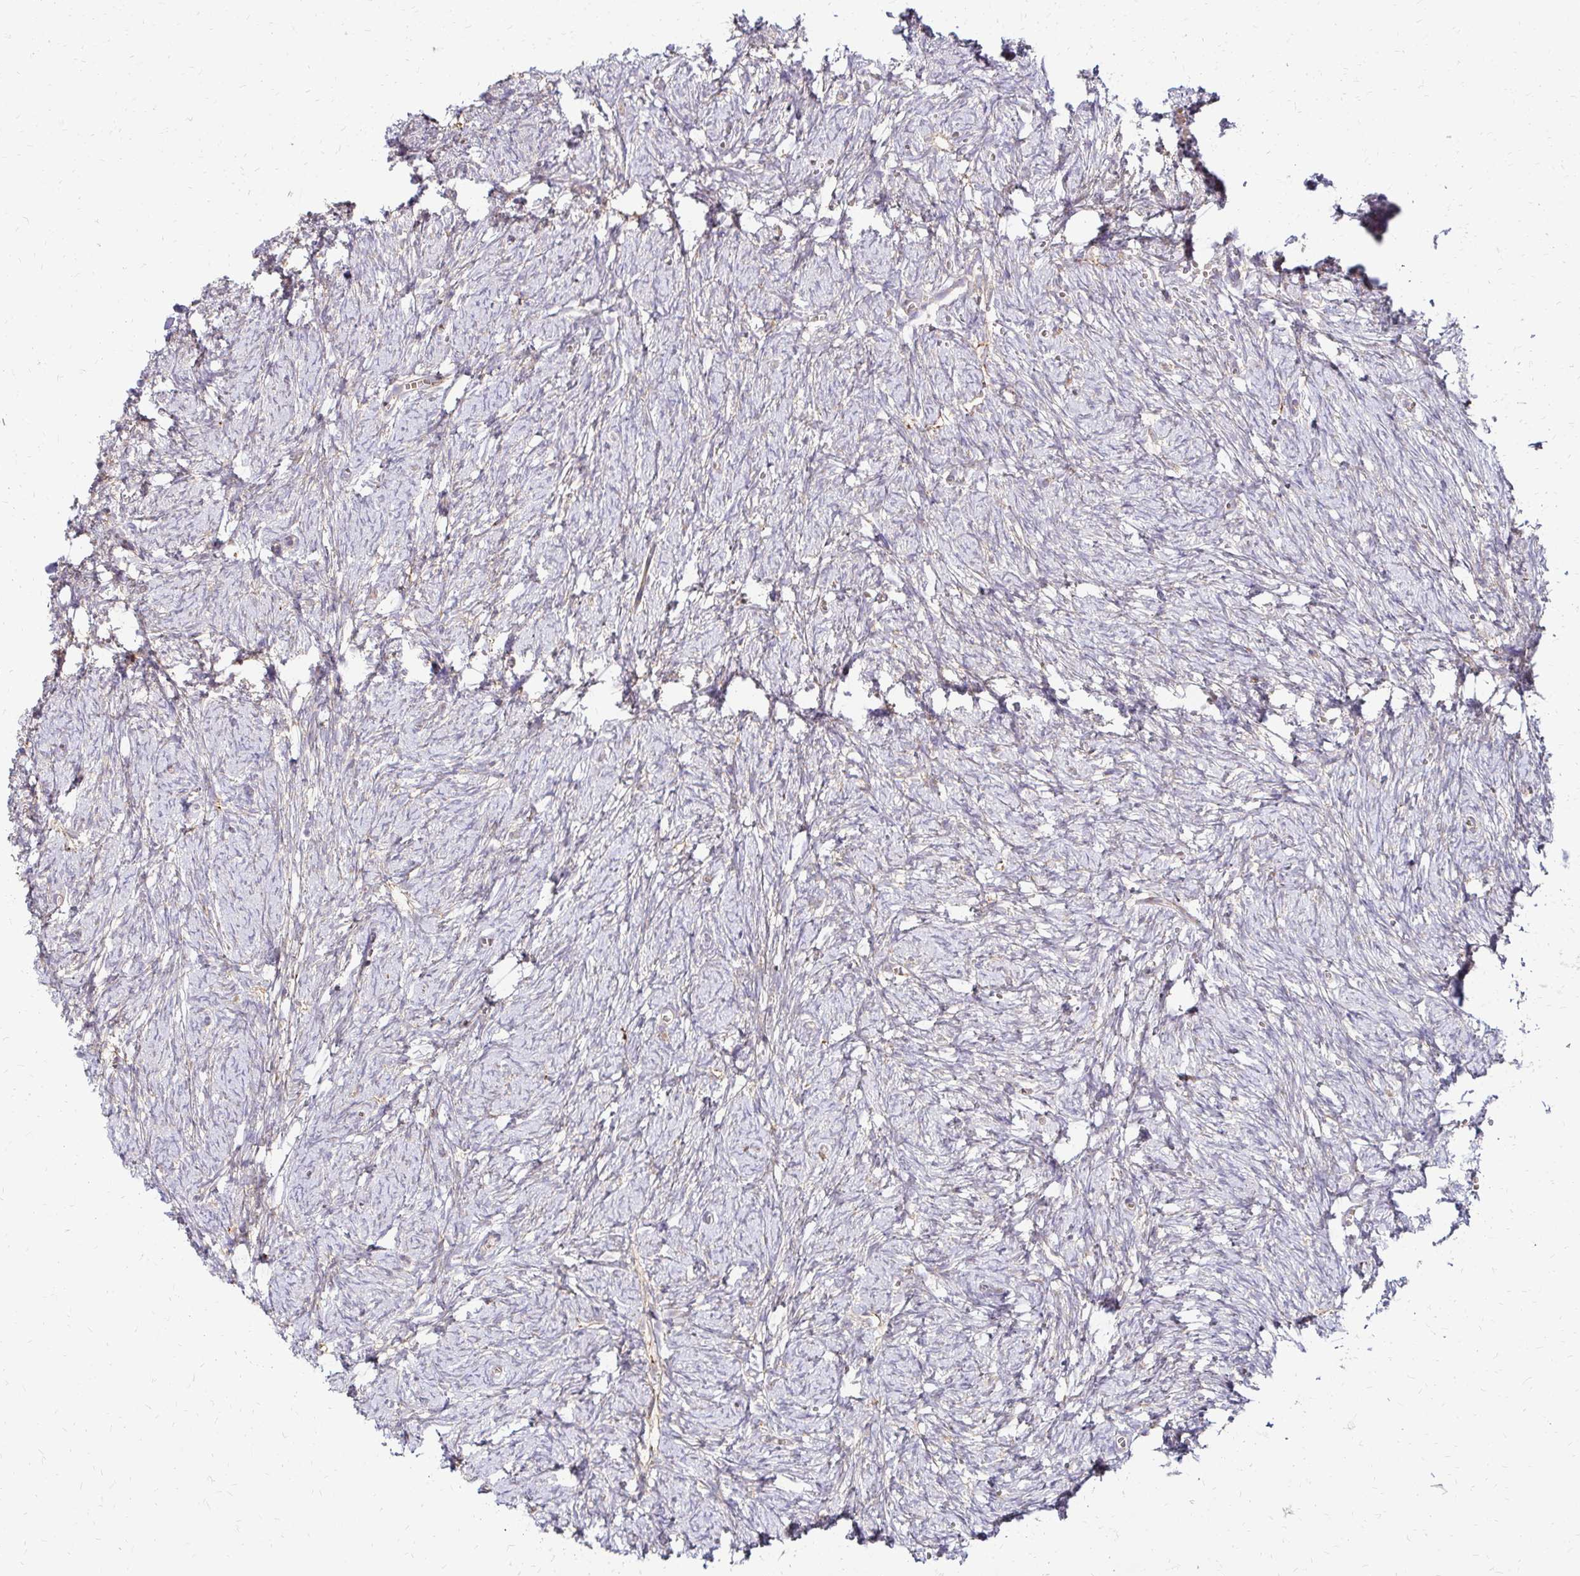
{"staining": {"intensity": "negative", "quantity": "none", "location": "none"}, "tissue": "ovary", "cell_type": "Ovarian stroma cells", "image_type": "normal", "snomed": [{"axis": "morphology", "description": "Normal tissue, NOS"}, {"axis": "topography", "description": "Ovary"}], "caption": "IHC of benign human ovary exhibits no expression in ovarian stroma cells.", "gene": "IDUA", "patient": {"sex": "female", "age": 41}}